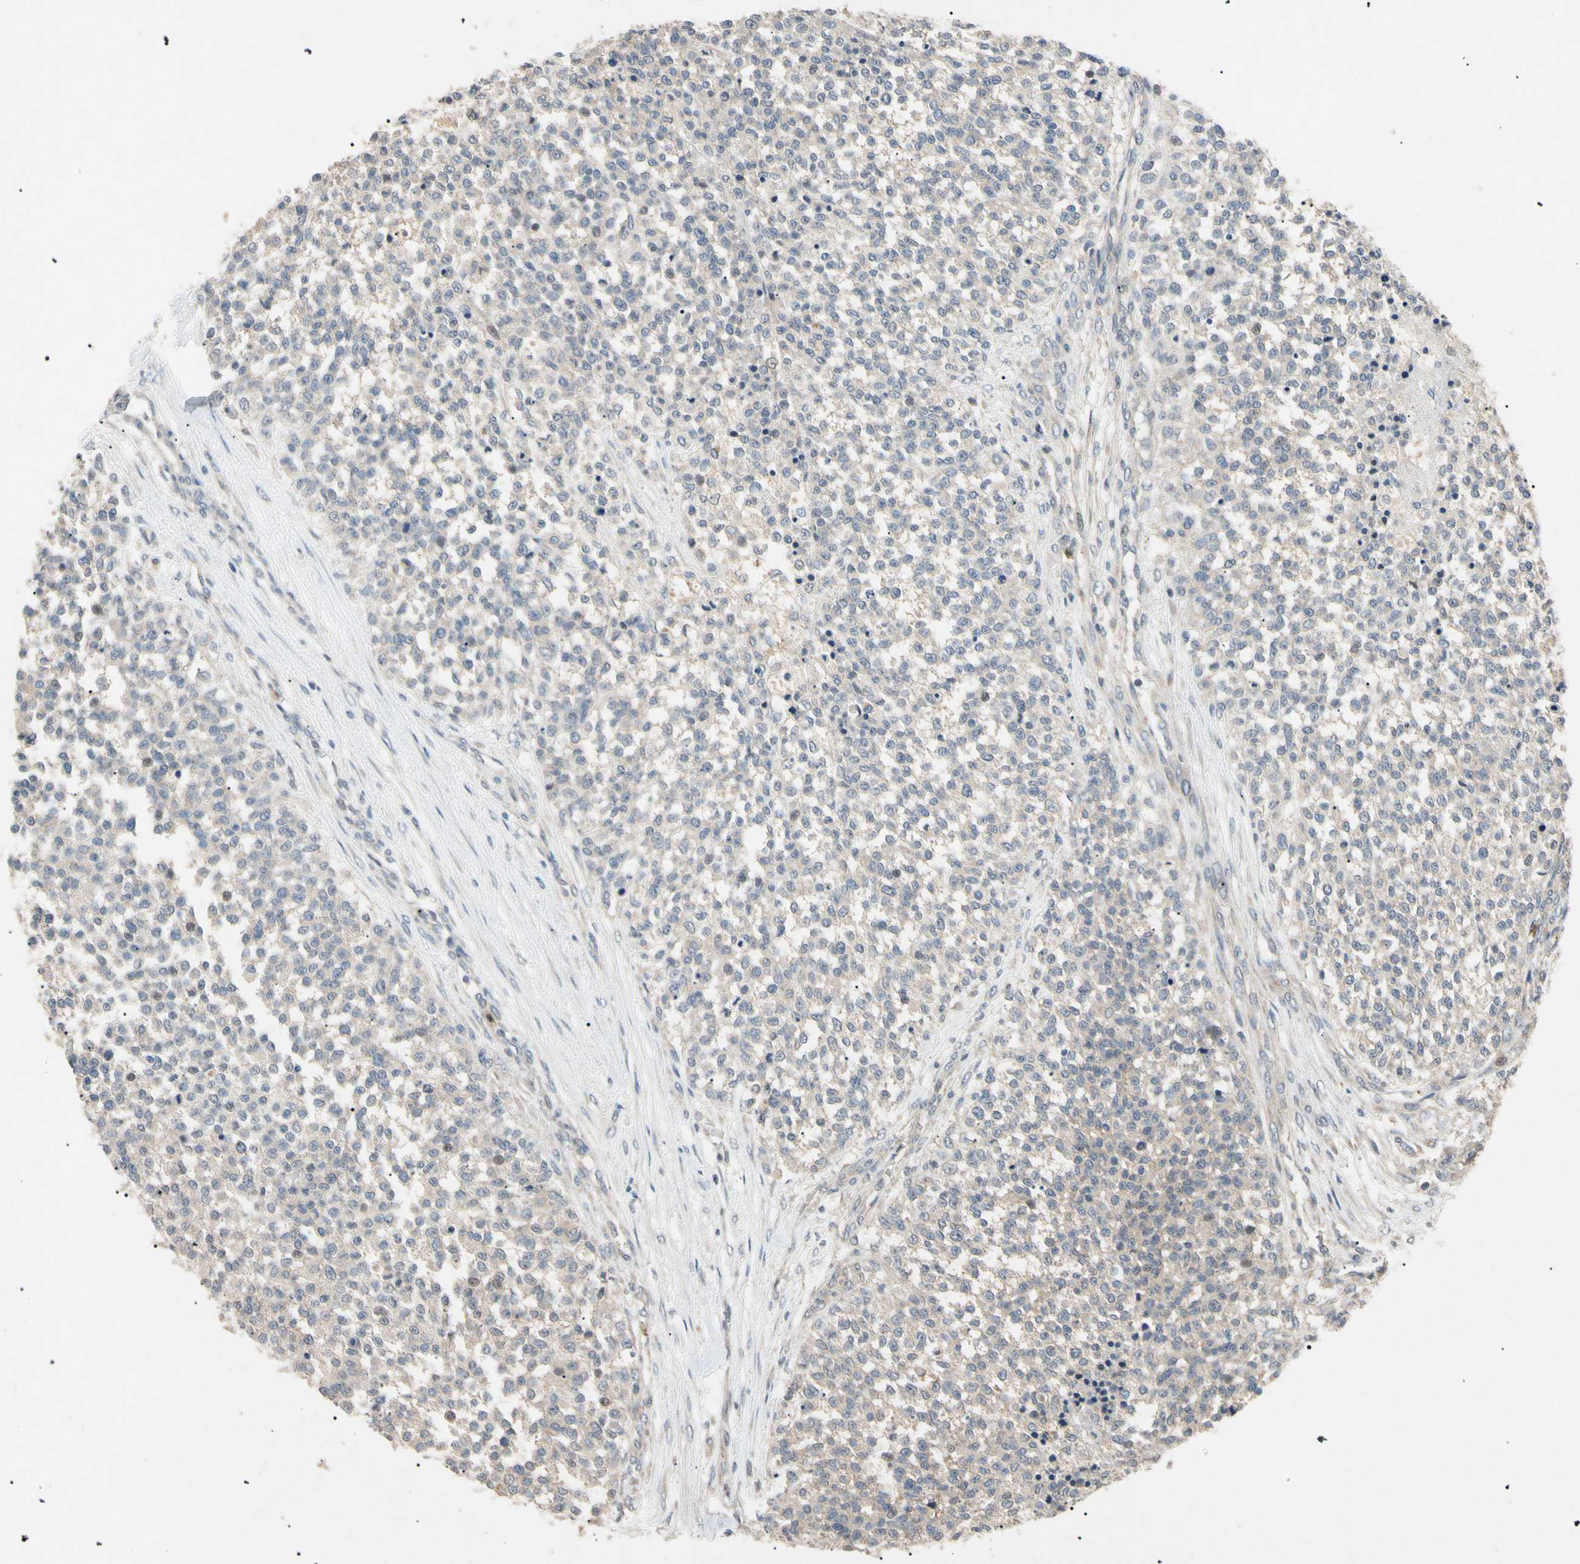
{"staining": {"intensity": "negative", "quantity": "none", "location": "none"}, "tissue": "testis cancer", "cell_type": "Tumor cells", "image_type": "cancer", "snomed": [{"axis": "morphology", "description": "Seminoma, NOS"}, {"axis": "topography", "description": "Testis"}], "caption": "Immunohistochemistry photomicrograph of seminoma (testis) stained for a protein (brown), which exhibits no expression in tumor cells.", "gene": "TUBB4A", "patient": {"sex": "male", "age": 59}}